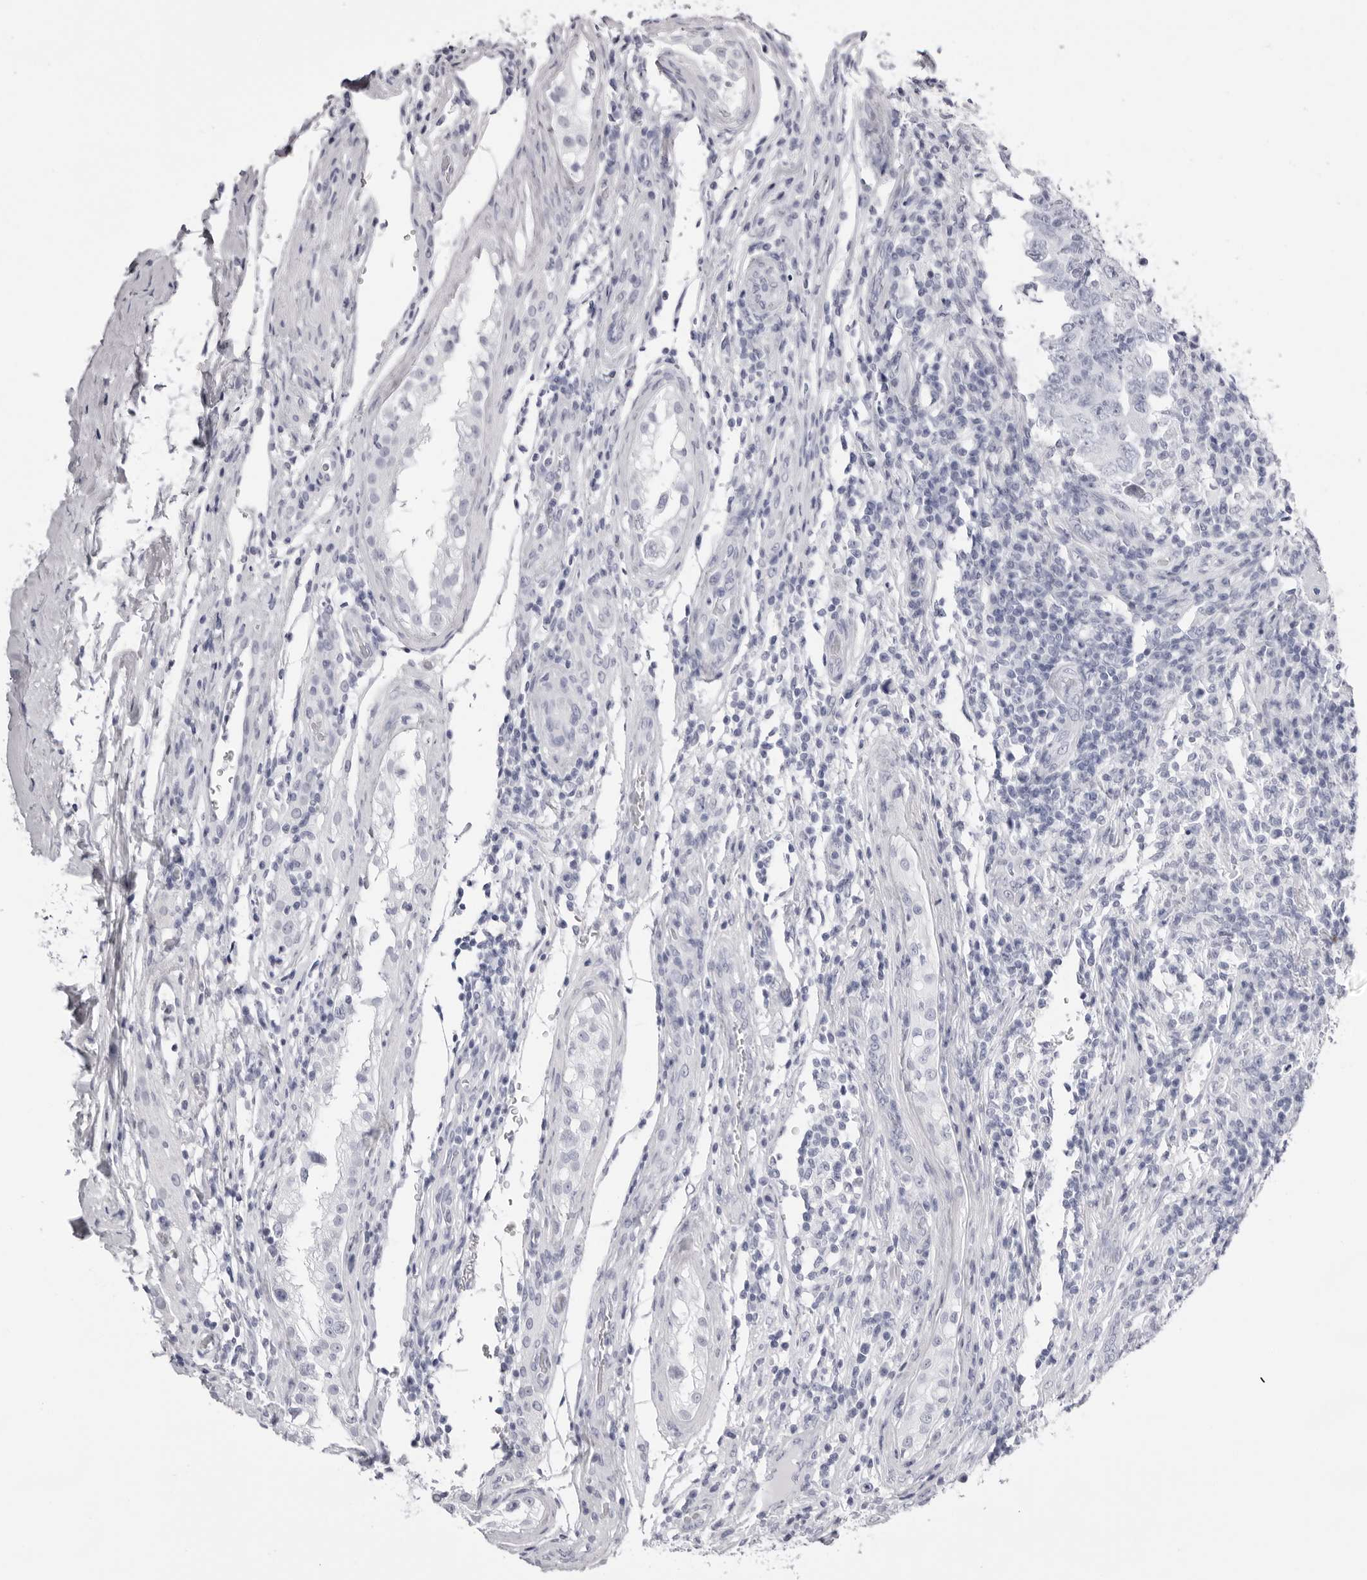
{"staining": {"intensity": "negative", "quantity": "none", "location": "none"}, "tissue": "testis cancer", "cell_type": "Tumor cells", "image_type": "cancer", "snomed": [{"axis": "morphology", "description": "Carcinoma, Embryonal, NOS"}, {"axis": "topography", "description": "Testis"}], "caption": "There is no significant positivity in tumor cells of testis embryonal carcinoma. Brightfield microscopy of immunohistochemistry stained with DAB (brown) and hematoxylin (blue), captured at high magnification.", "gene": "TMOD4", "patient": {"sex": "male", "age": 26}}